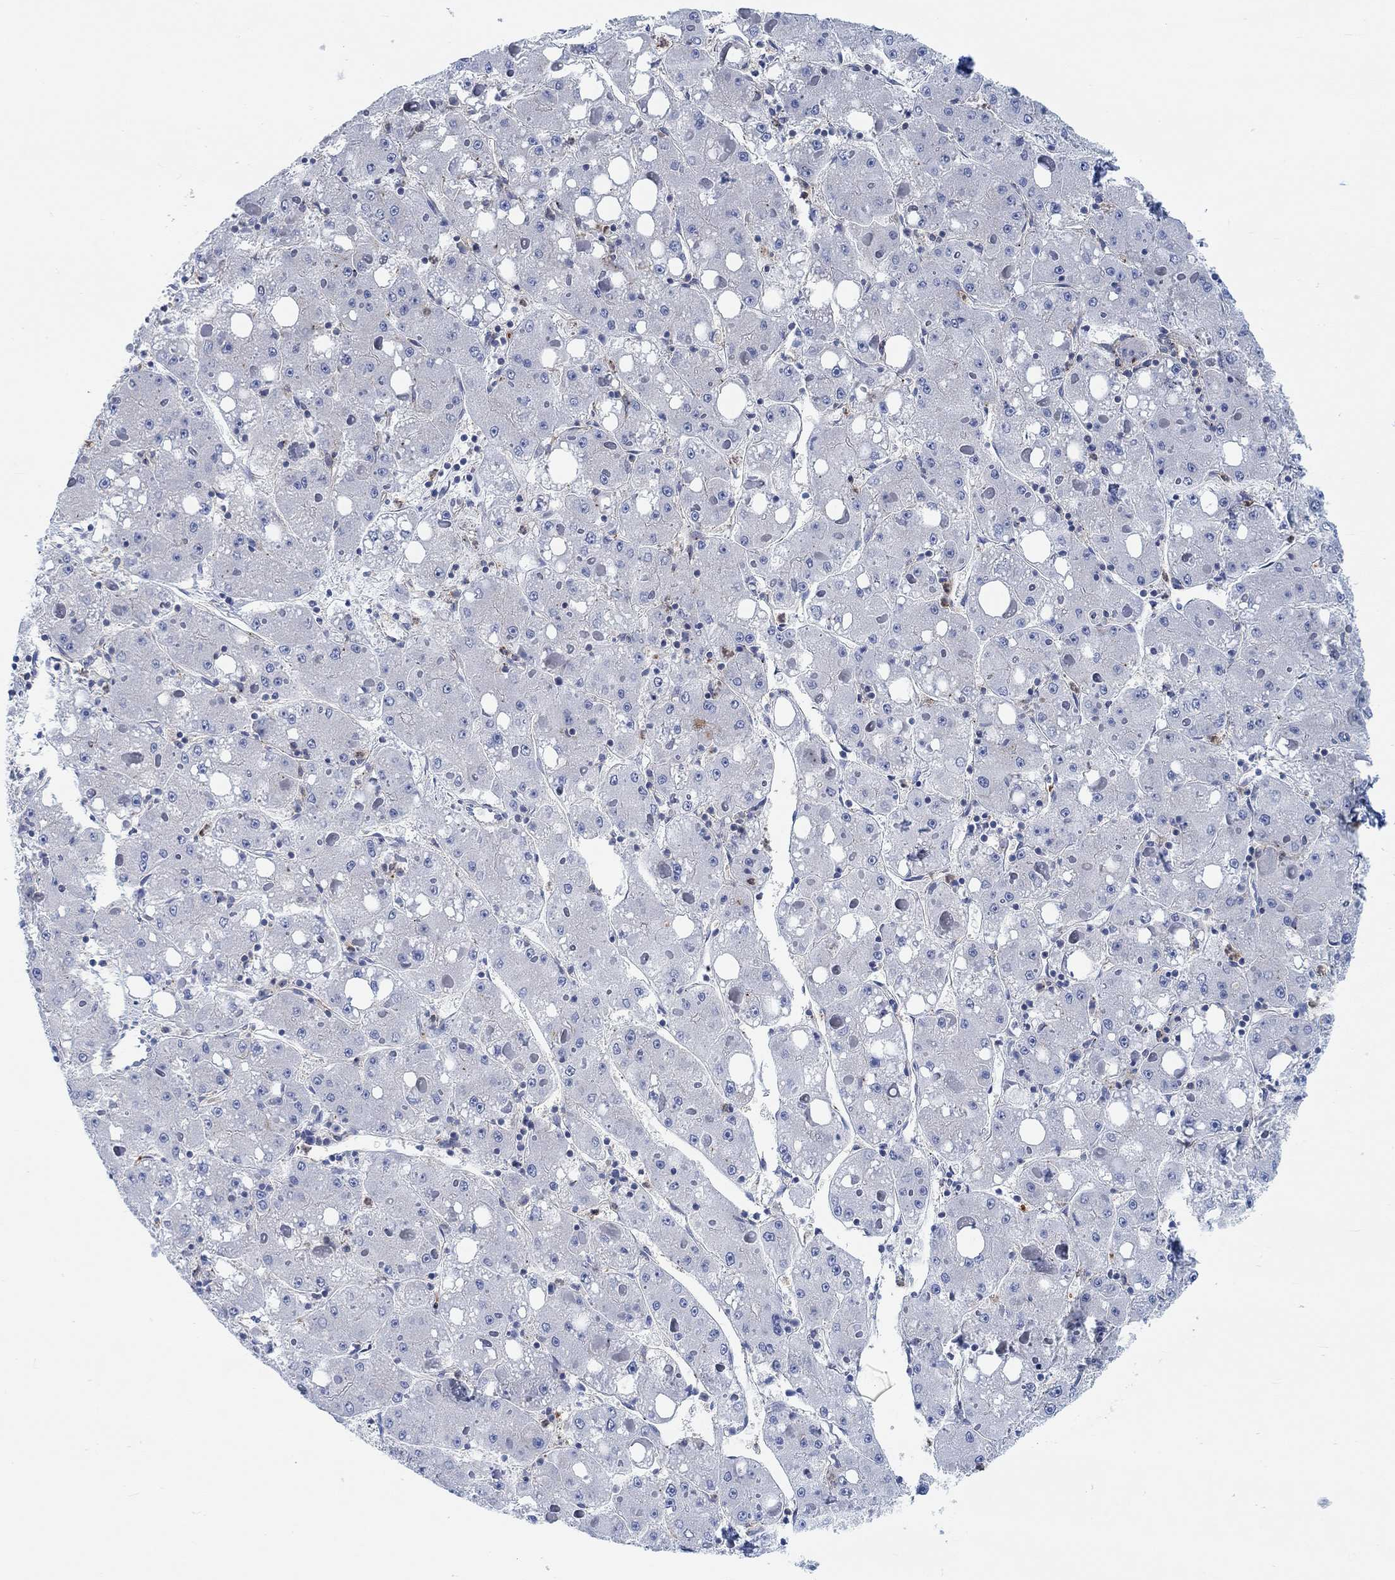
{"staining": {"intensity": "negative", "quantity": "none", "location": "none"}, "tissue": "liver cancer", "cell_type": "Tumor cells", "image_type": "cancer", "snomed": [{"axis": "morphology", "description": "Carcinoma, Hepatocellular, NOS"}, {"axis": "topography", "description": "Liver"}], "caption": "An immunohistochemistry image of liver hepatocellular carcinoma is shown. There is no staining in tumor cells of liver hepatocellular carcinoma.", "gene": "PMFBP1", "patient": {"sex": "male", "age": 73}}